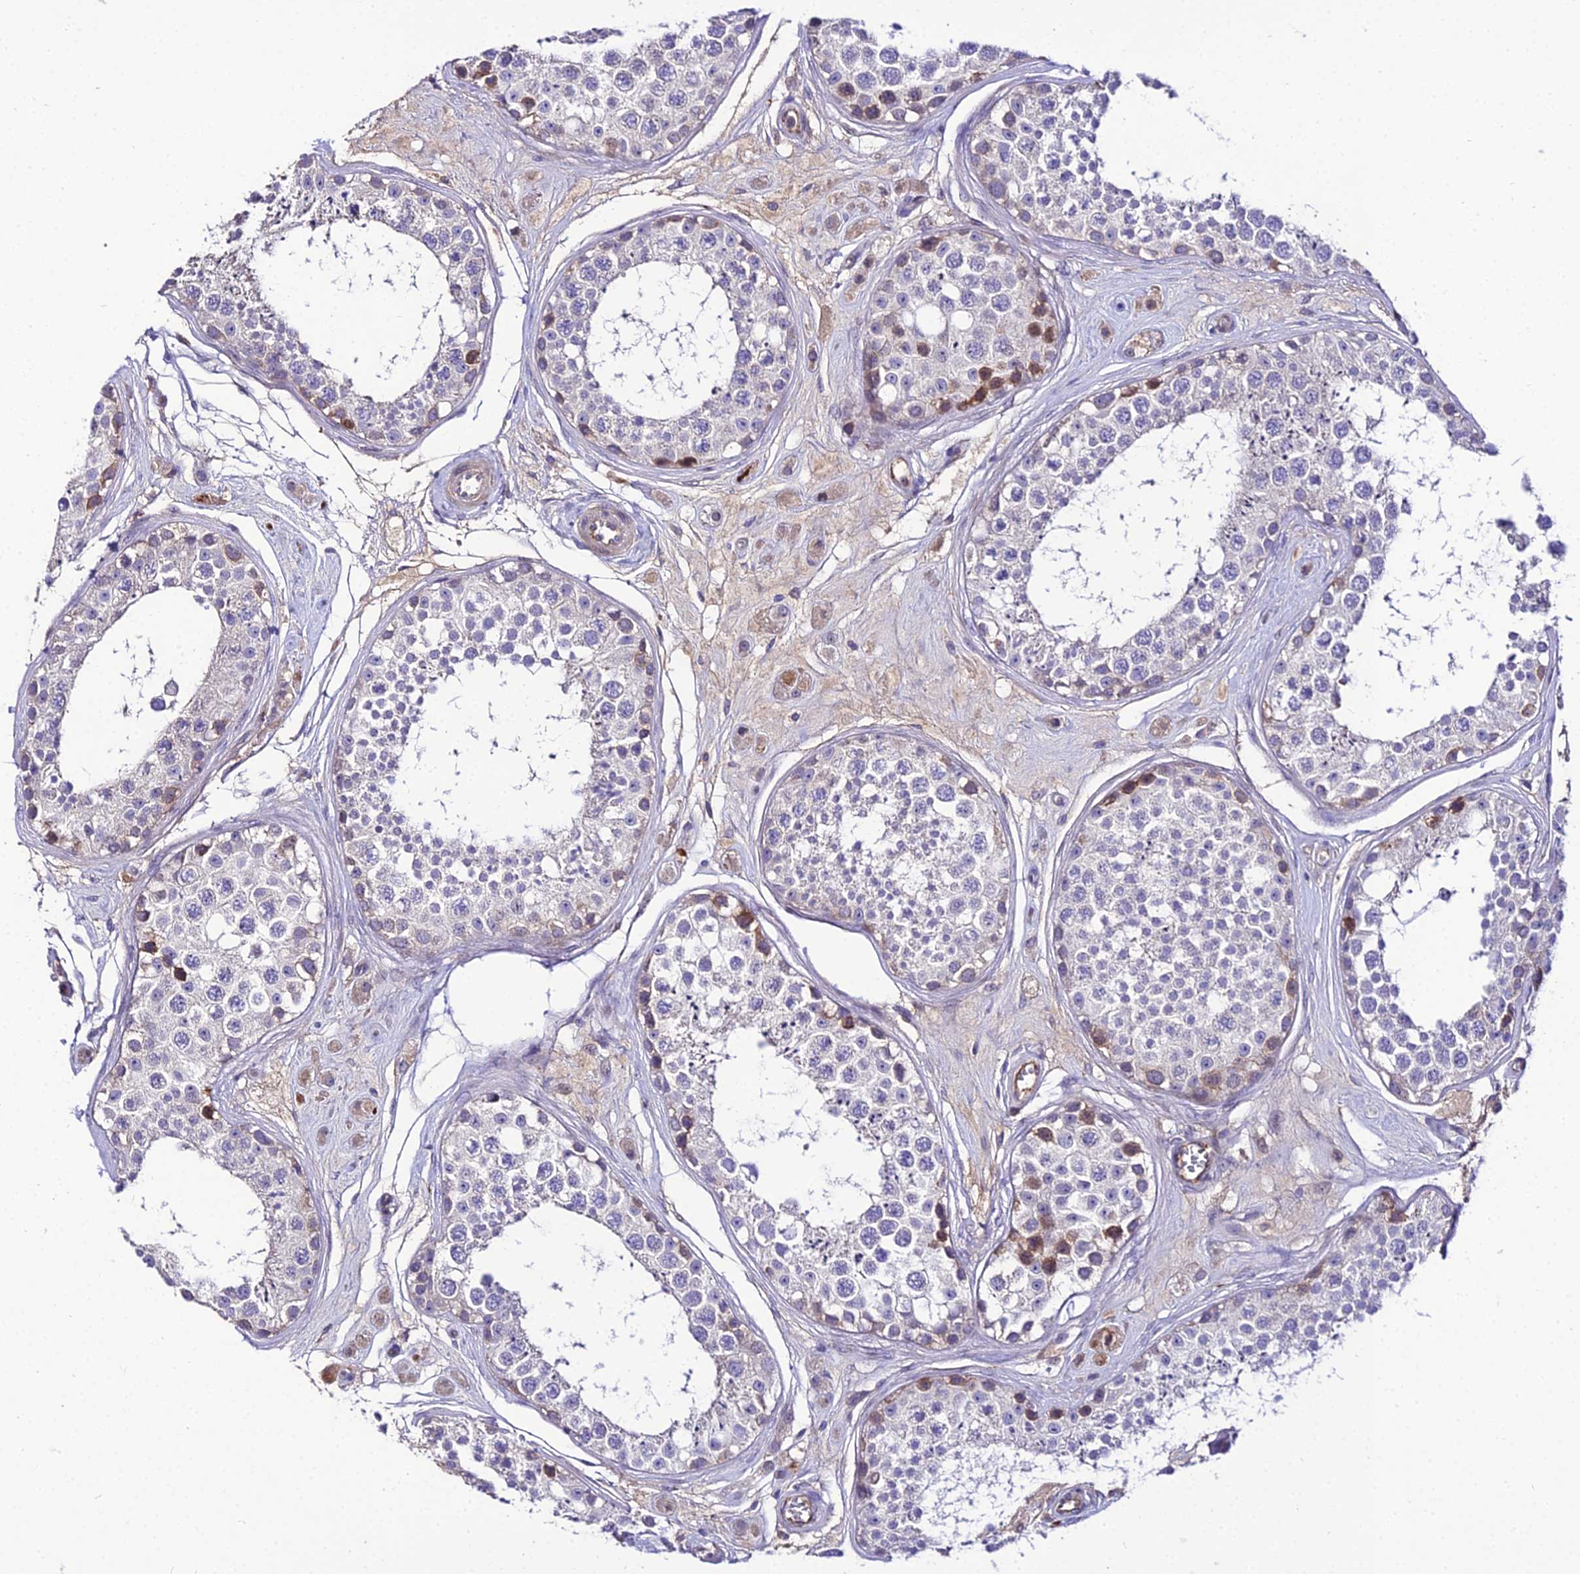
{"staining": {"intensity": "moderate", "quantity": "<25%", "location": "cytoplasmic/membranous,nuclear"}, "tissue": "testis", "cell_type": "Cells in seminiferous ducts", "image_type": "normal", "snomed": [{"axis": "morphology", "description": "Normal tissue, NOS"}, {"axis": "topography", "description": "Testis"}], "caption": "Immunohistochemistry (IHC) (DAB) staining of normal testis shows moderate cytoplasmic/membranous,nuclear protein expression in about <25% of cells in seminiferous ducts.", "gene": "SHQ1", "patient": {"sex": "male", "age": 25}}